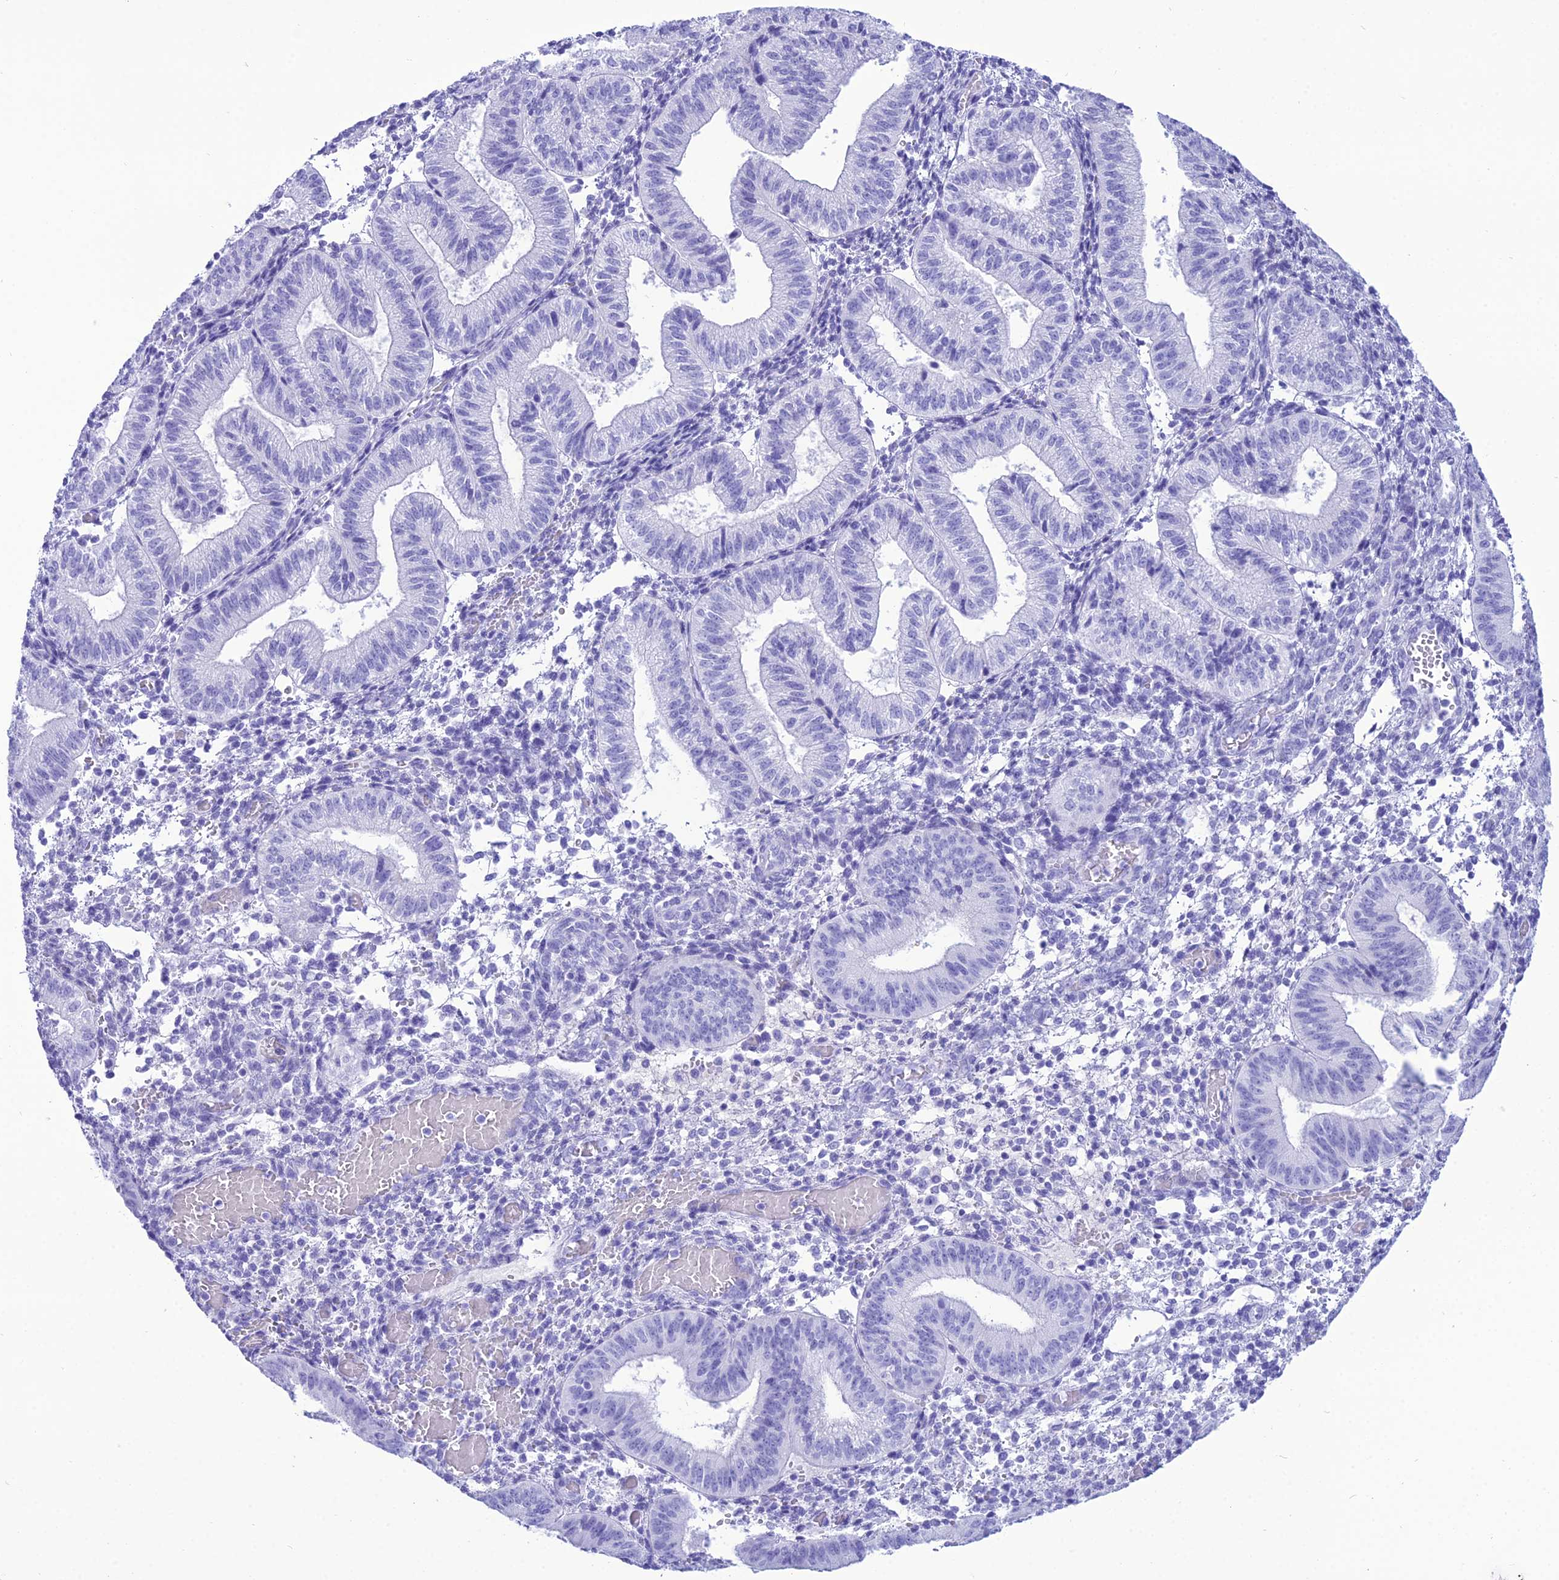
{"staining": {"intensity": "negative", "quantity": "none", "location": "none"}, "tissue": "endometrium", "cell_type": "Cells in endometrial stroma", "image_type": "normal", "snomed": [{"axis": "morphology", "description": "Normal tissue, NOS"}, {"axis": "topography", "description": "Endometrium"}], "caption": "The histopathology image reveals no staining of cells in endometrial stroma in unremarkable endometrium. (Brightfield microscopy of DAB immunohistochemistry (IHC) at high magnification).", "gene": "PNMA5", "patient": {"sex": "female", "age": 34}}